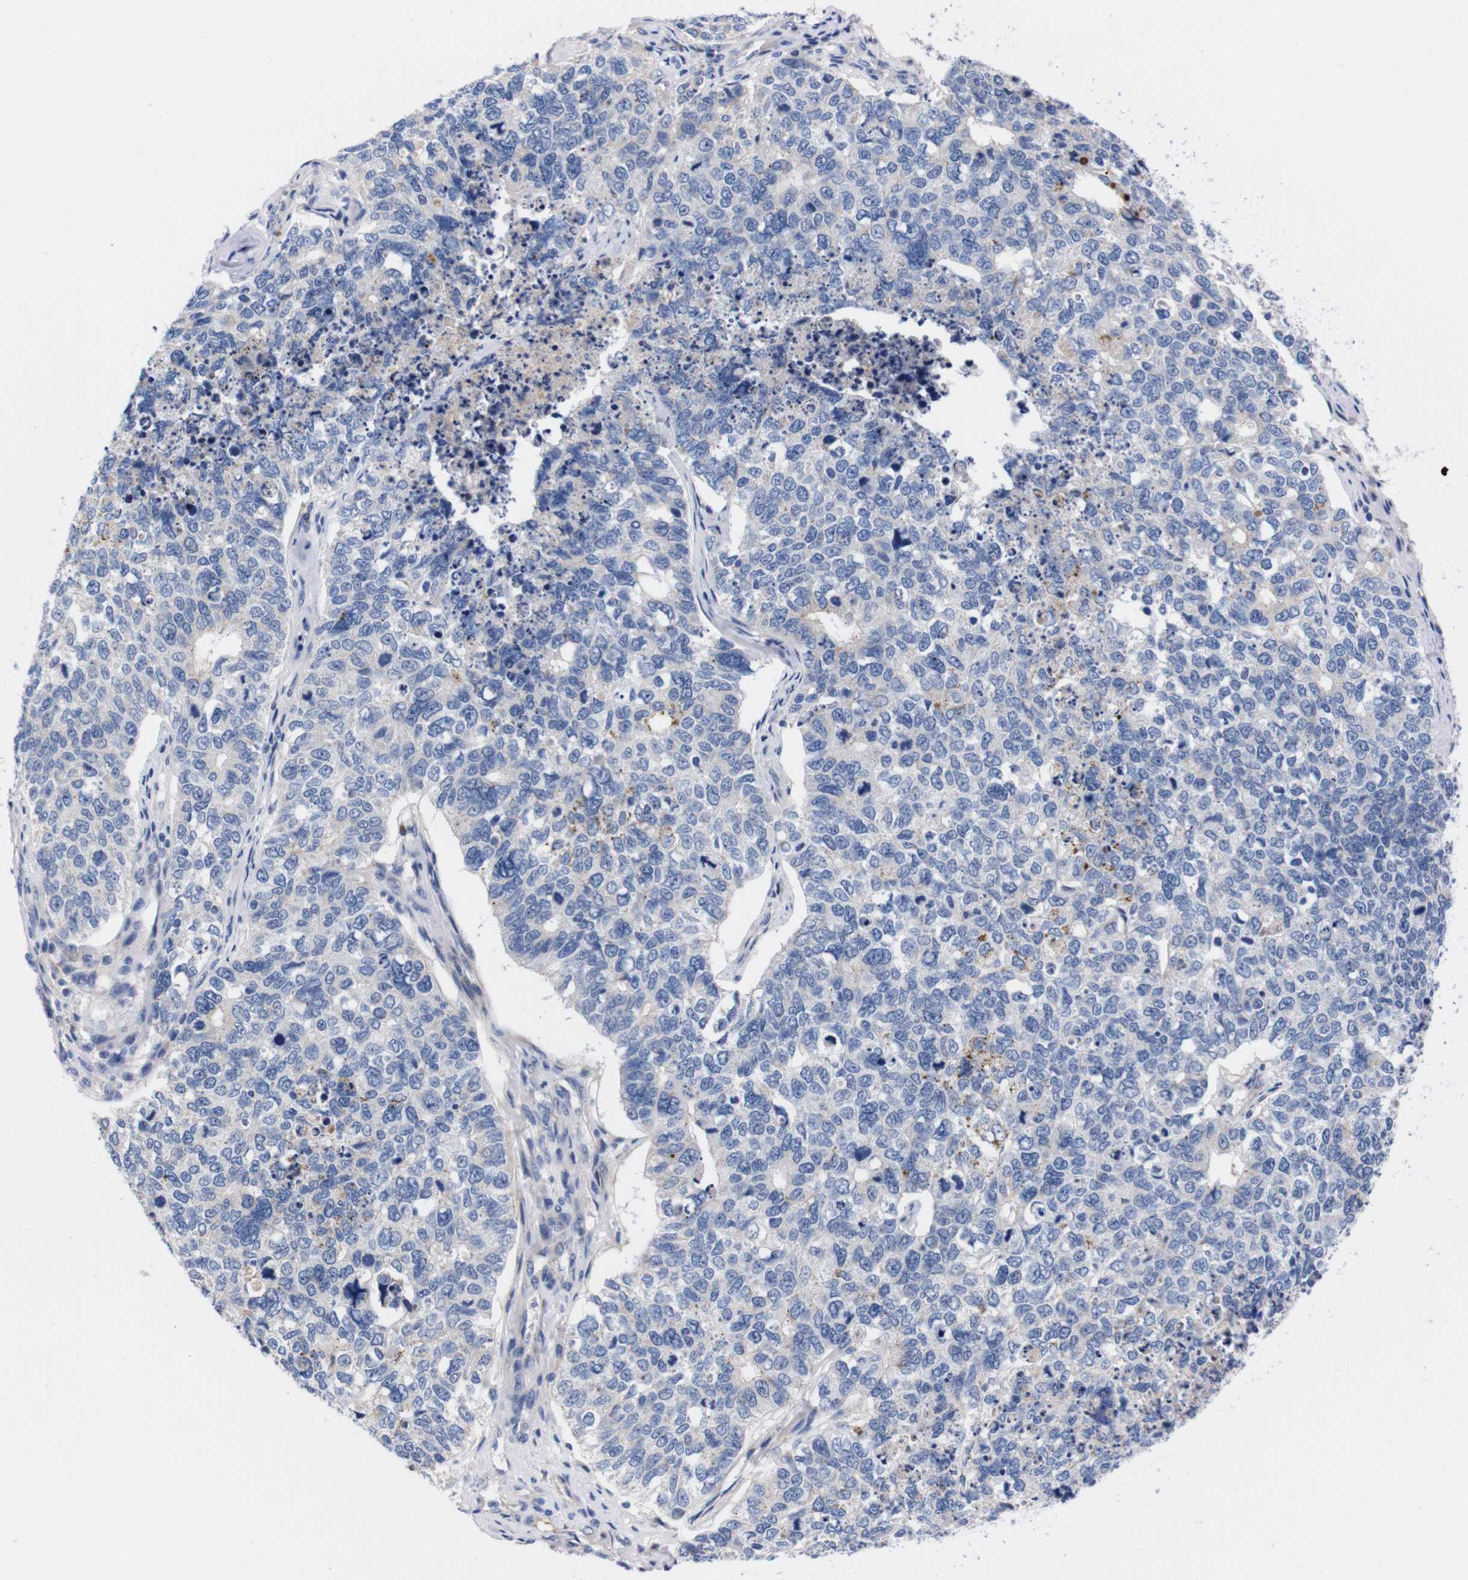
{"staining": {"intensity": "negative", "quantity": "none", "location": "none"}, "tissue": "cervical cancer", "cell_type": "Tumor cells", "image_type": "cancer", "snomed": [{"axis": "morphology", "description": "Squamous cell carcinoma, NOS"}, {"axis": "topography", "description": "Cervix"}], "caption": "Human cervical squamous cell carcinoma stained for a protein using IHC reveals no staining in tumor cells.", "gene": "FAM210A", "patient": {"sex": "female", "age": 63}}